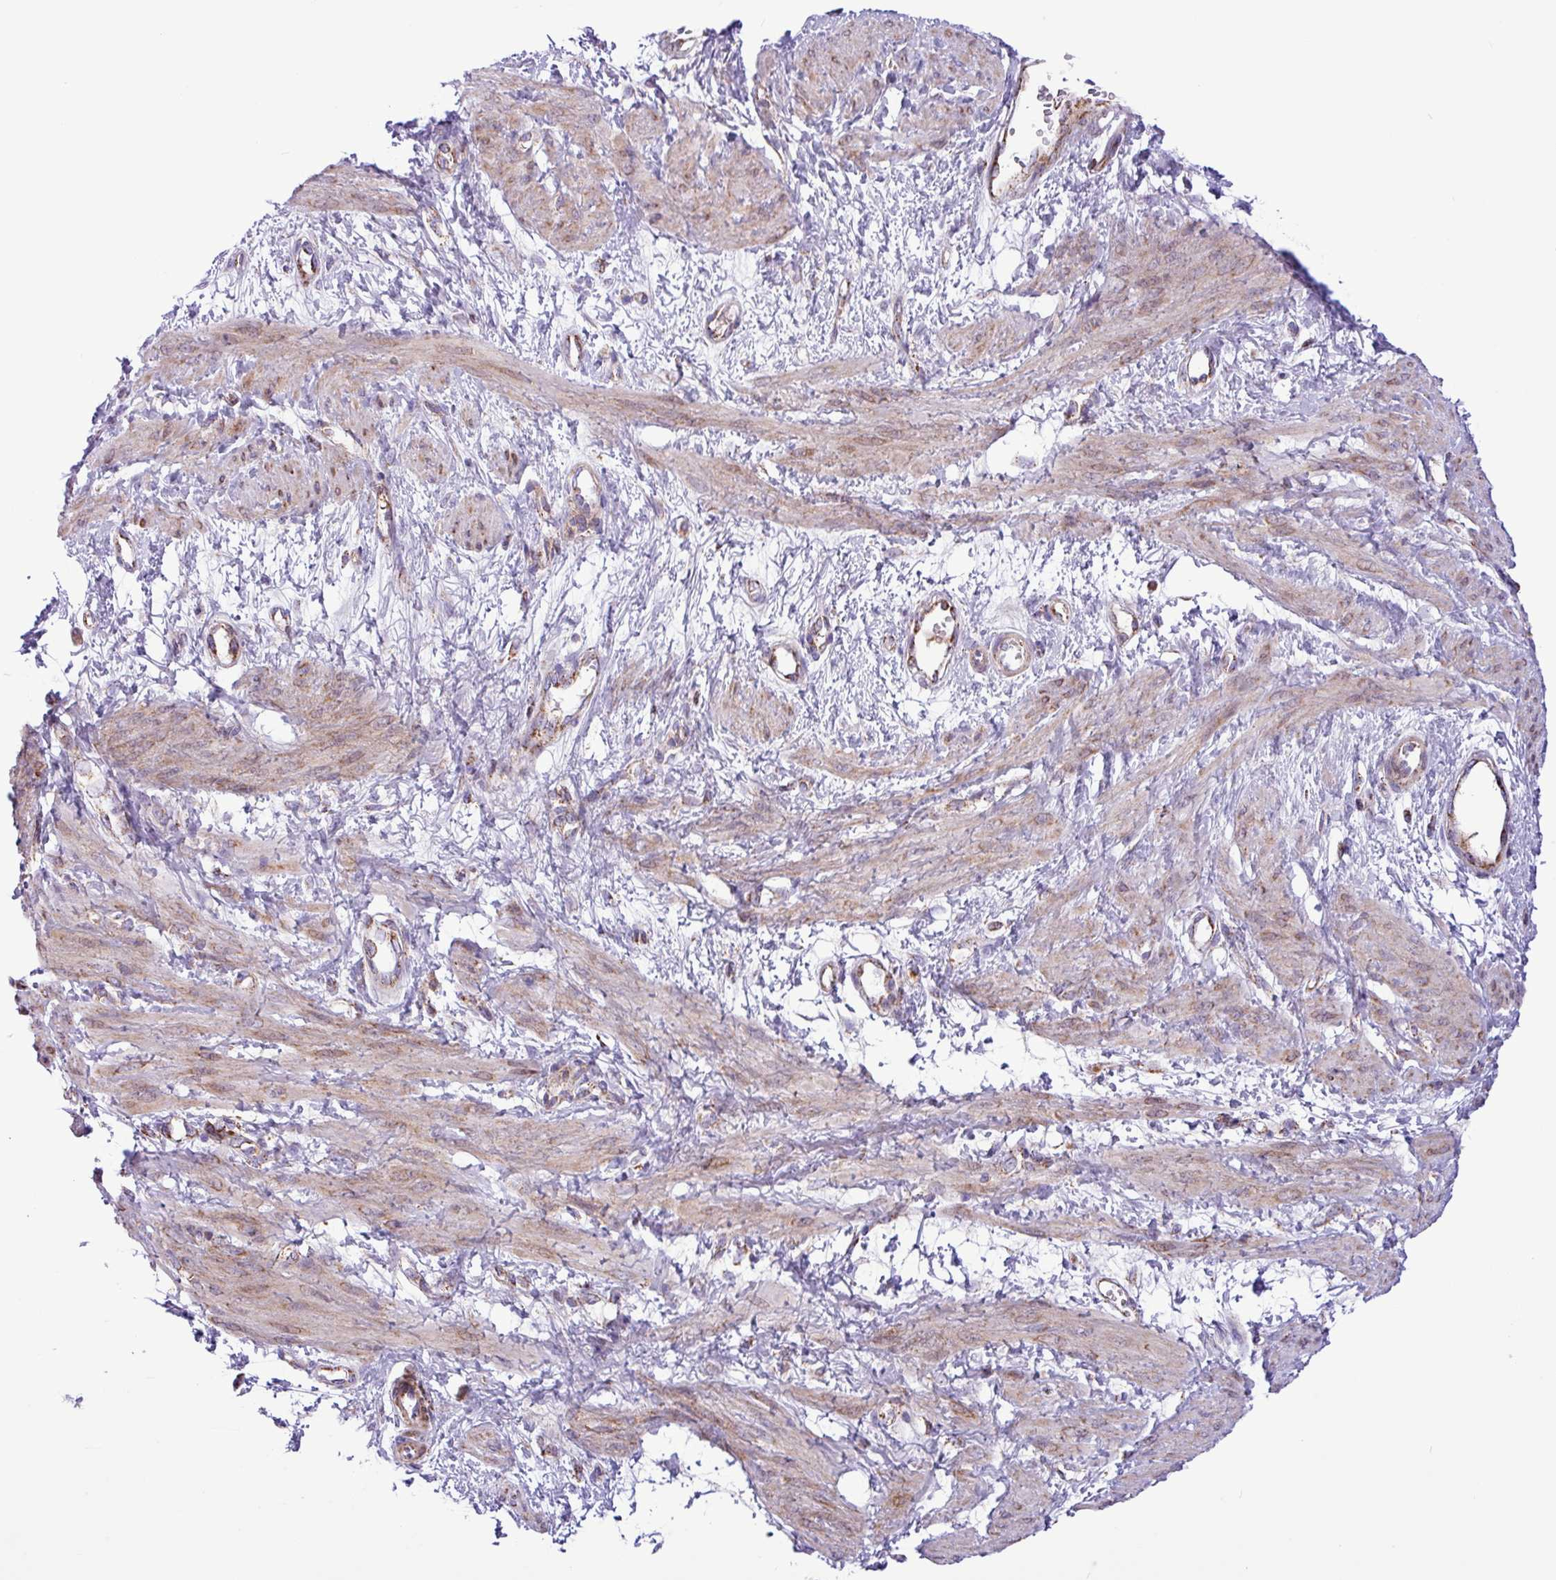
{"staining": {"intensity": "moderate", "quantity": "25%-75%", "location": "cytoplasmic/membranous"}, "tissue": "smooth muscle", "cell_type": "Smooth muscle cells", "image_type": "normal", "snomed": [{"axis": "morphology", "description": "Normal tissue, NOS"}, {"axis": "topography", "description": "Smooth muscle"}, {"axis": "topography", "description": "Uterus"}], "caption": "Immunohistochemistry of benign smooth muscle shows medium levels of moderate cytoplasmic/membranous positivity in about 25%-75% of smooth muscle cells.", "gene": "RTL3", "patient": {"sex": "female", "age": 39}}